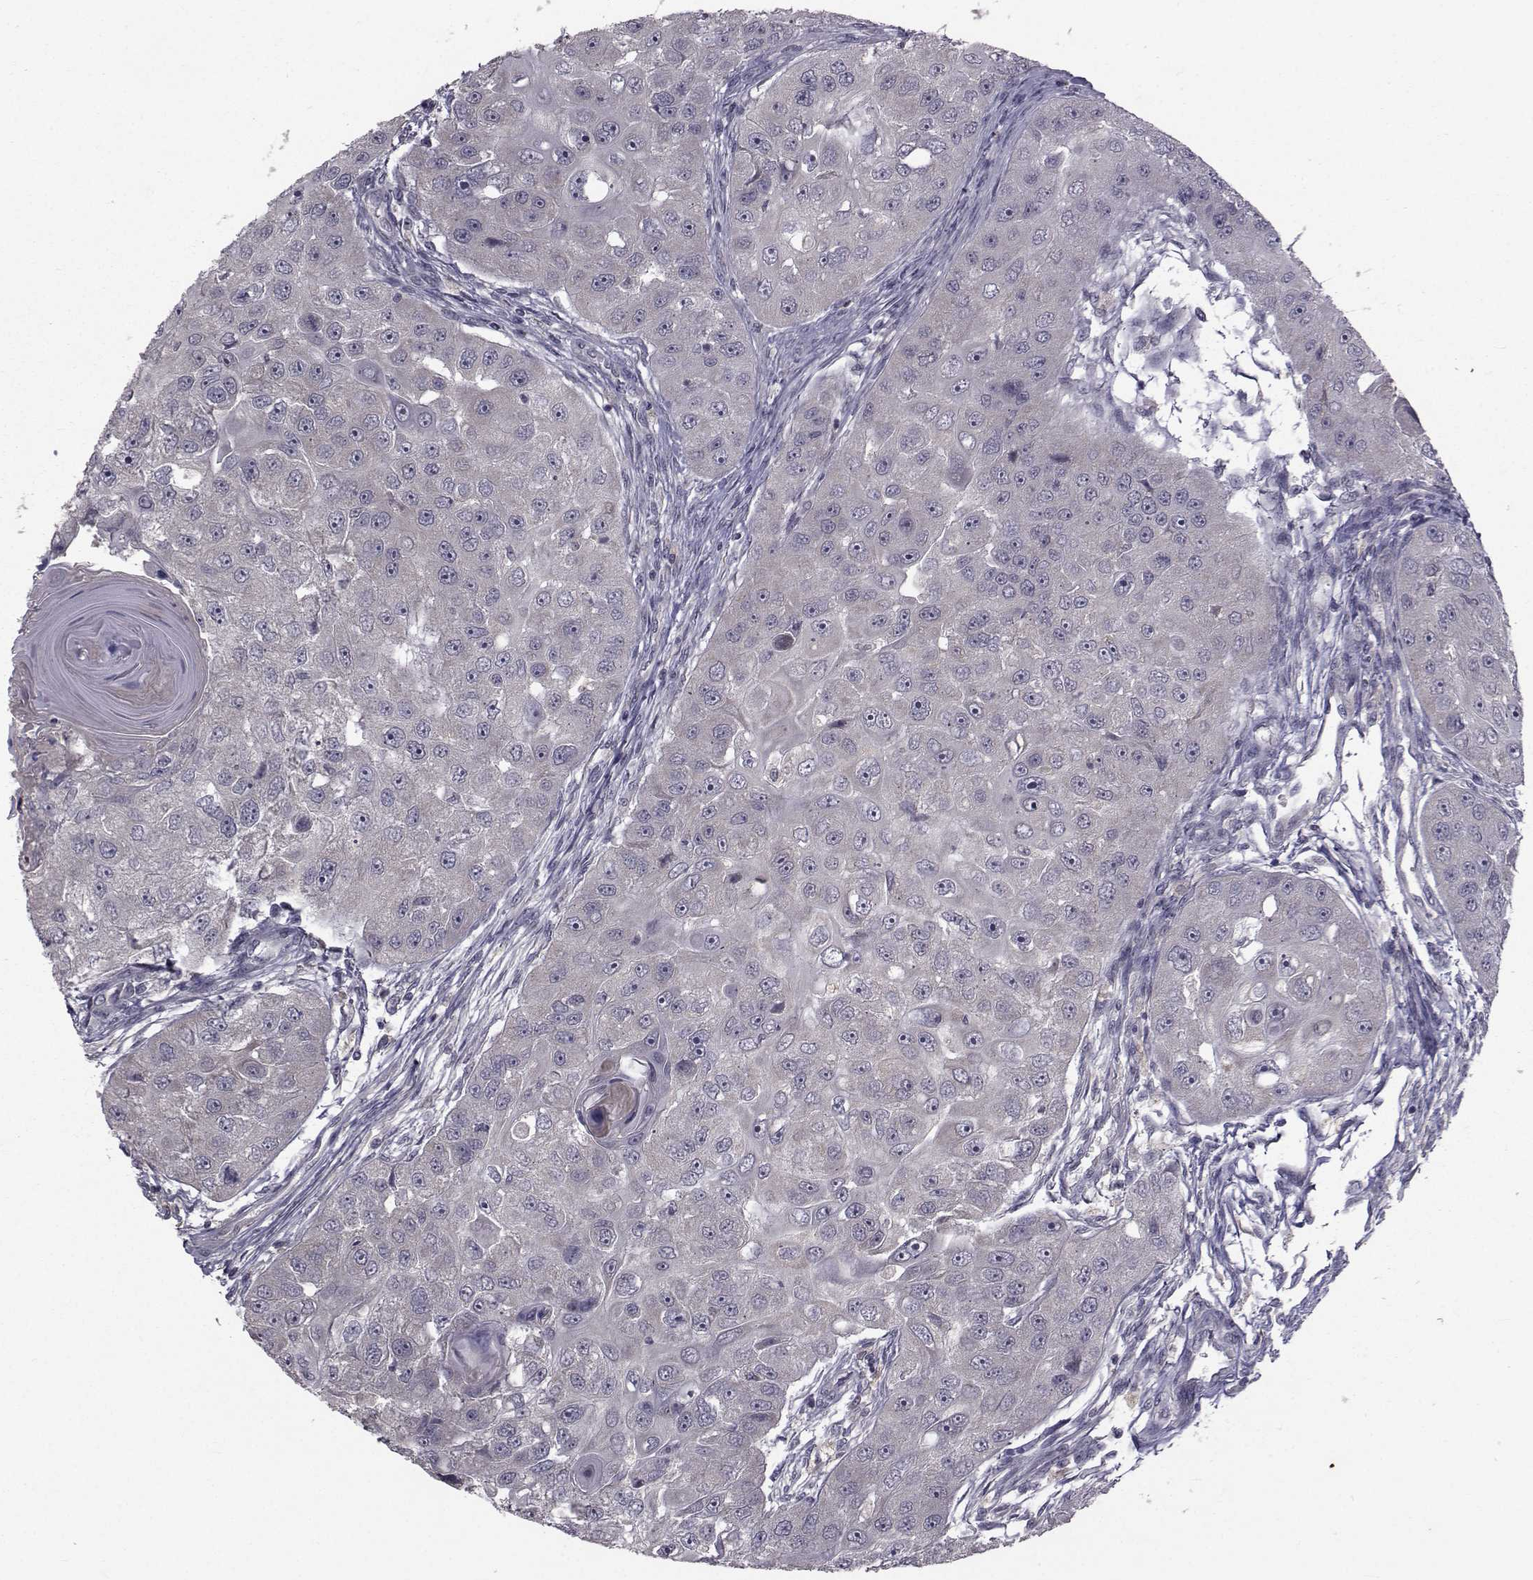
{"staining": {"intensity": "negative", "quantity": "none", "location": "none"}, "tissue": "head and neck cancer", "cell_type": "Tumor cells", "image_type": "cancer", "snomed": [{"axis": "morphology", "description": "Squamous cell carcinoma, NOS"}, {"axis": "topography", "description": "Head-Neck"}], "caption": "High power microscopy micrograph of an IHC image of head and neck cancer (squamous cell carcinoma), revealing no significant staining in tumor cells.", "gene": "FDXR", "patient": {"sex": "male", "age": 51}}